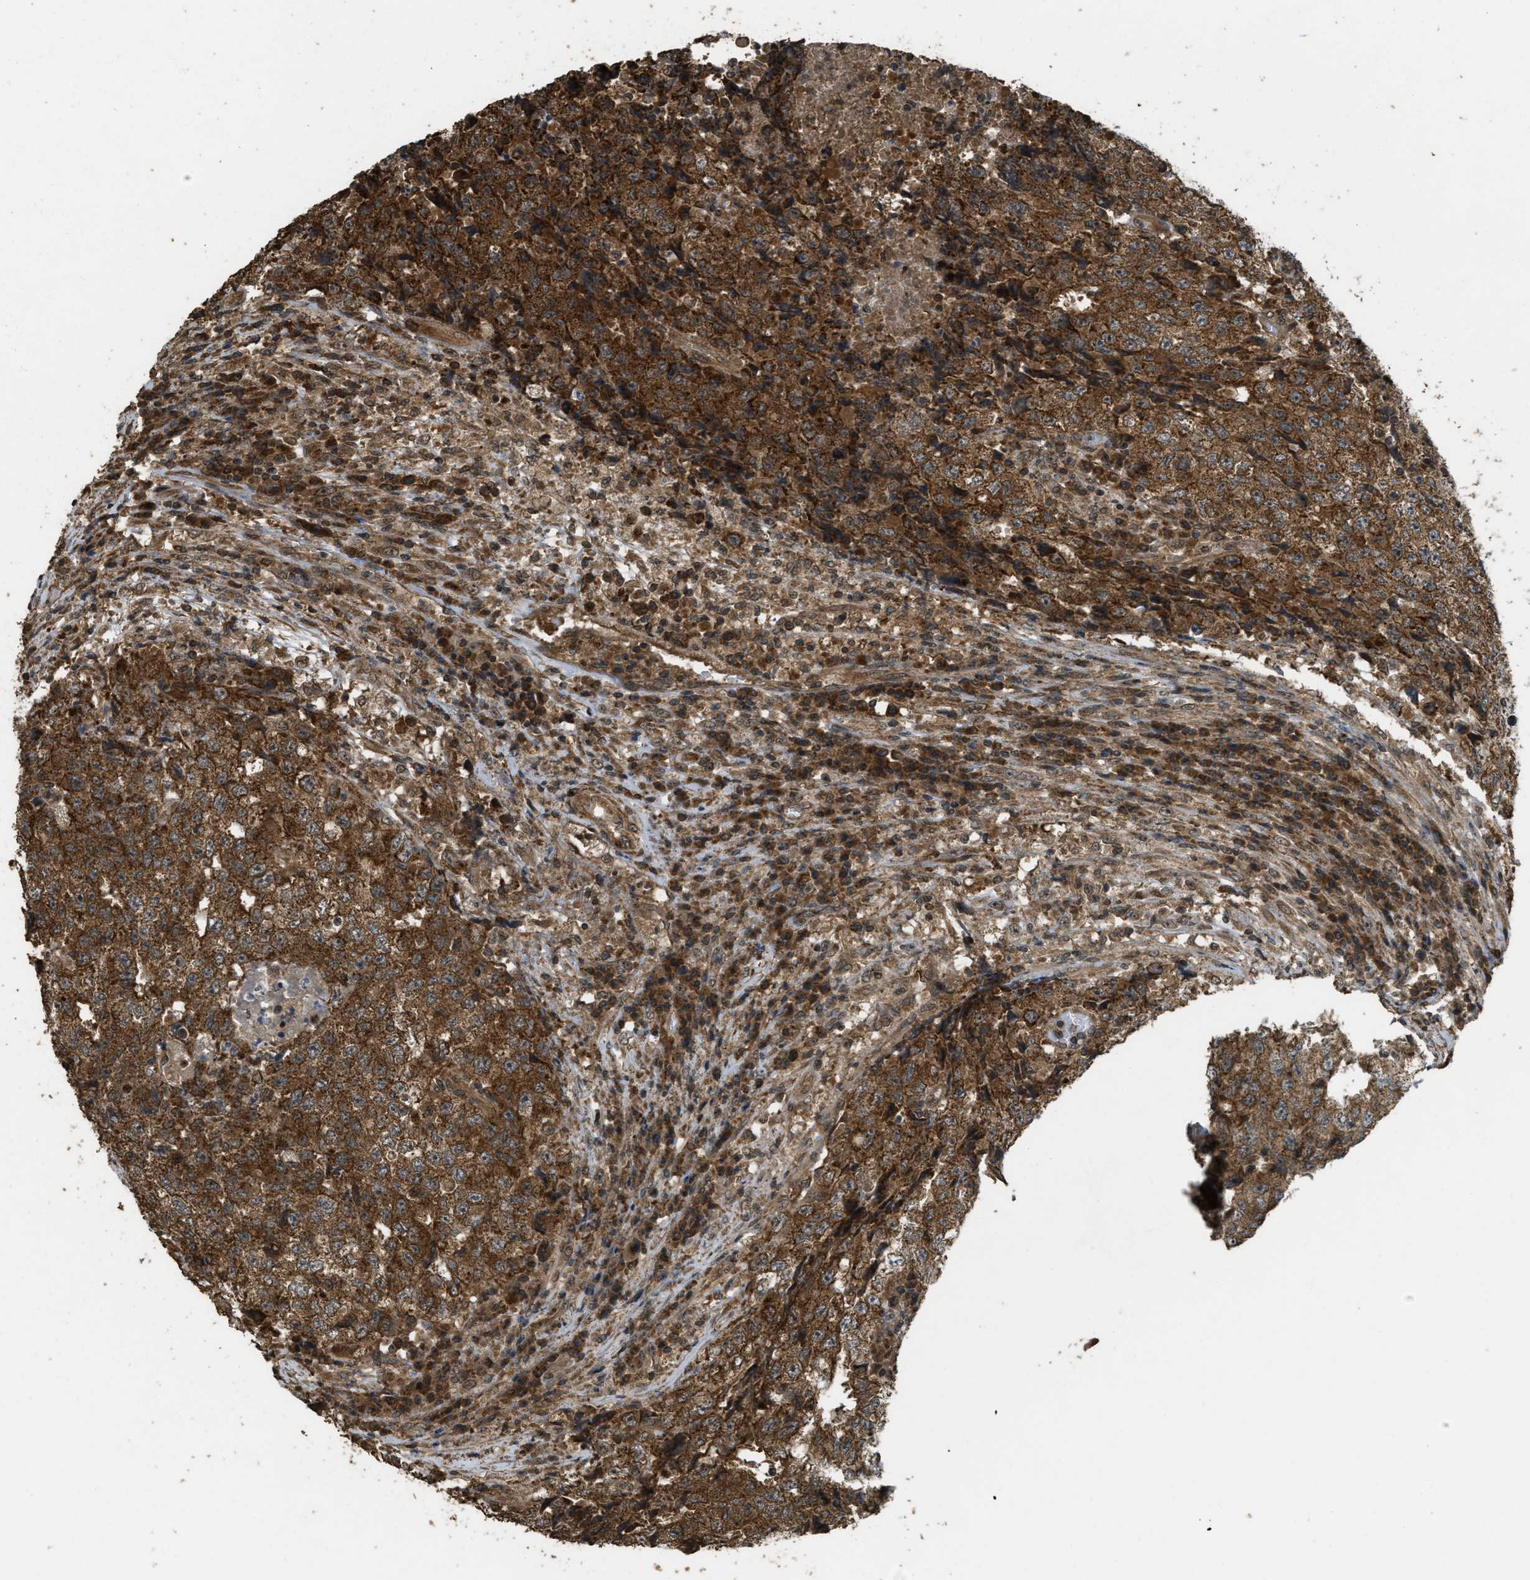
{"staining": {"intensity": "strong", "quantity": ">75%", "location": "cytoplasmic/membranous"}, "tissue": "testis cancer", "cell_type": "Tumor cells", "image_type": "cancer", "snomed": [{"axis": "morphology", "description": "Necrosis, NOS"}, {"axis": "morphology", "description": "Carcinoma, Embryonal, NOS"}, {"axis": "topography", "description": "Testis"}], "caption": "Embryonal carcinoma (testis) stained for a protein (brown) exhibits strong cytoplasmic/membranous positive positivity in approximately >75% of tumor cells.", "gene": "CTPS1", "patient": {"sex": "male", "age": 19}}